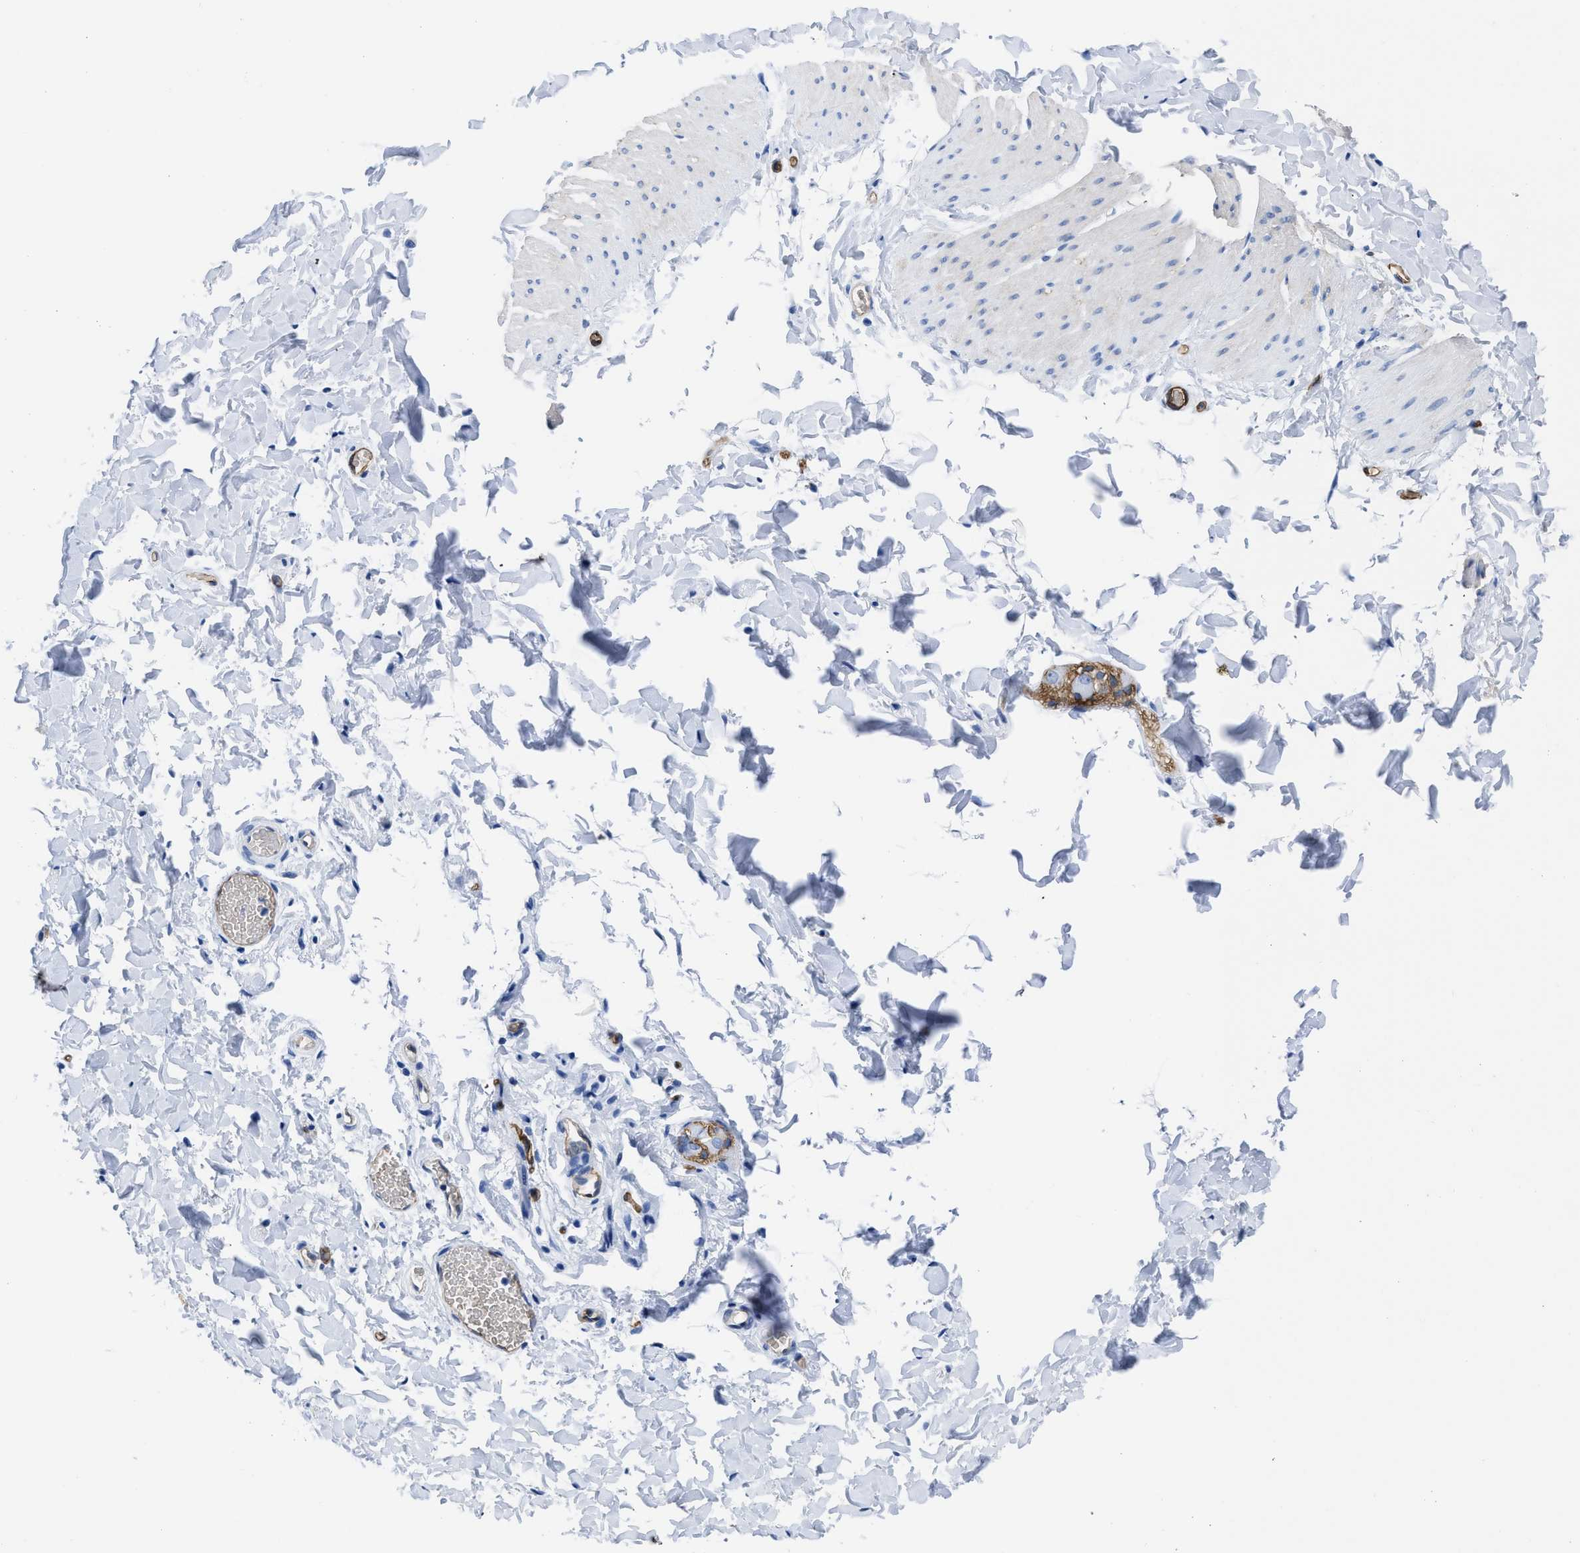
{"staining": {"intensity": "negative", "quantity": "none", "location": "none"}, "tissue": "smooth muscle", "cell_type": "Smooth muscle cells", "image_type": "normal", "snomed": [{"axis": "morphology", "description": "Normal tissue, NOS"}, {"axis": "topography", "description": "Smooth muscle"}, {"axis": "topography", "description": "Colon"}], "caption": "Immunohistochemistry photomicrograph of benign smooth muscle: human smooth muscle stained with DAB (3,3'-diaminobenzidine) exhibits no significant protein expression in smooth muscle cells. (DAB (3,3'-diaminobenzidine) IHC, high magnification).", "gene": "AQP1", "patient": {"sex": "male", "age": 67}}